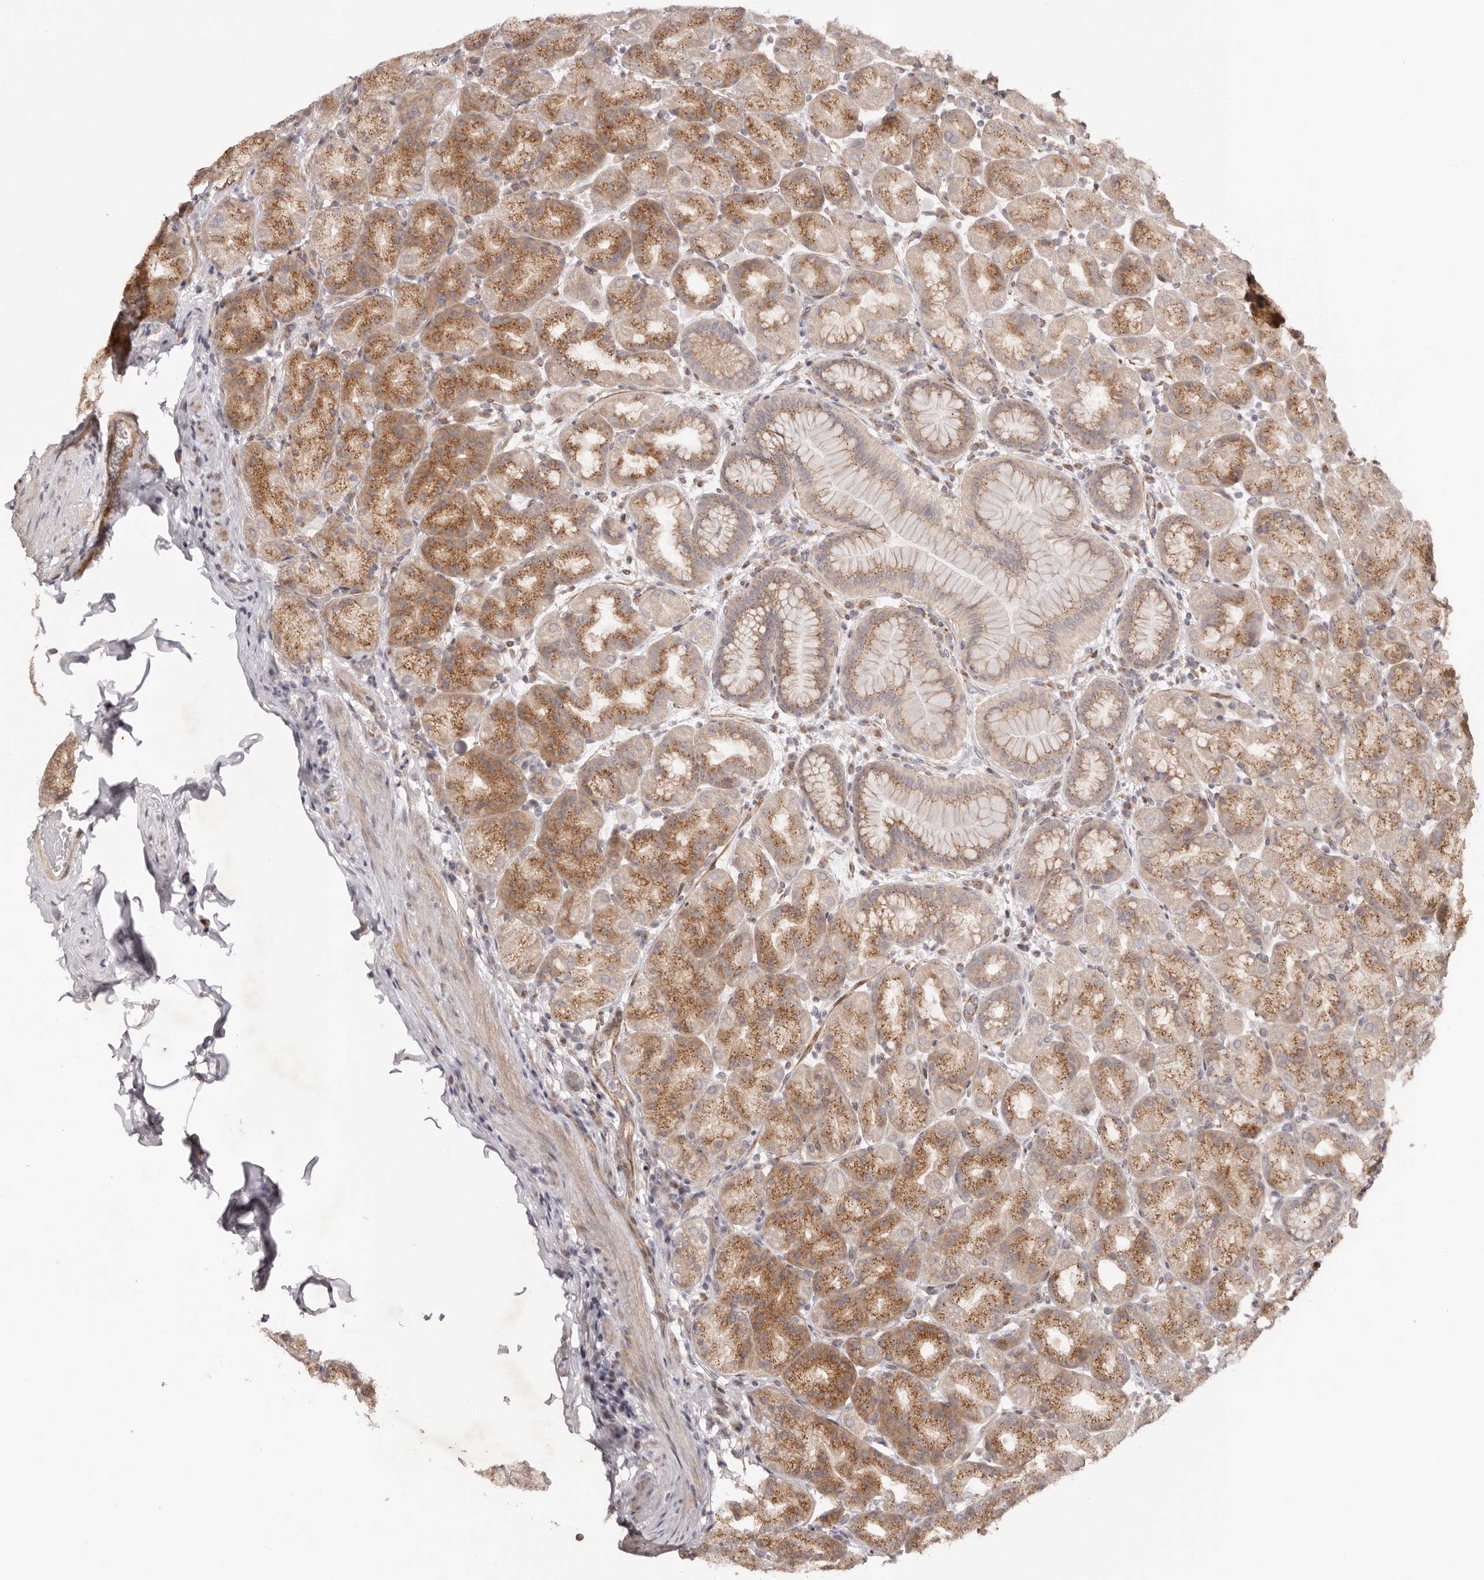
{"staining": {"intensity": "moderate", "quantity": ">75%", "location": "cytoplasmic/membranous"}, "tissue": "stomach", "cell_type": "Glandular cells", "image_type": "normal", "snomed": [{"axis": "morphology", "description": "Normal tissue, NOS"}, {"axis": "topography", "description": "Stomach, upper"}], "caption": "IHC of unremarkable human stomach displays medium levels of moderate cytoplasmic/membranous expression in approximately >75% of glandular cells.", "gene": "MICAL2", "patient": {"sex": "male", "age": 68}}